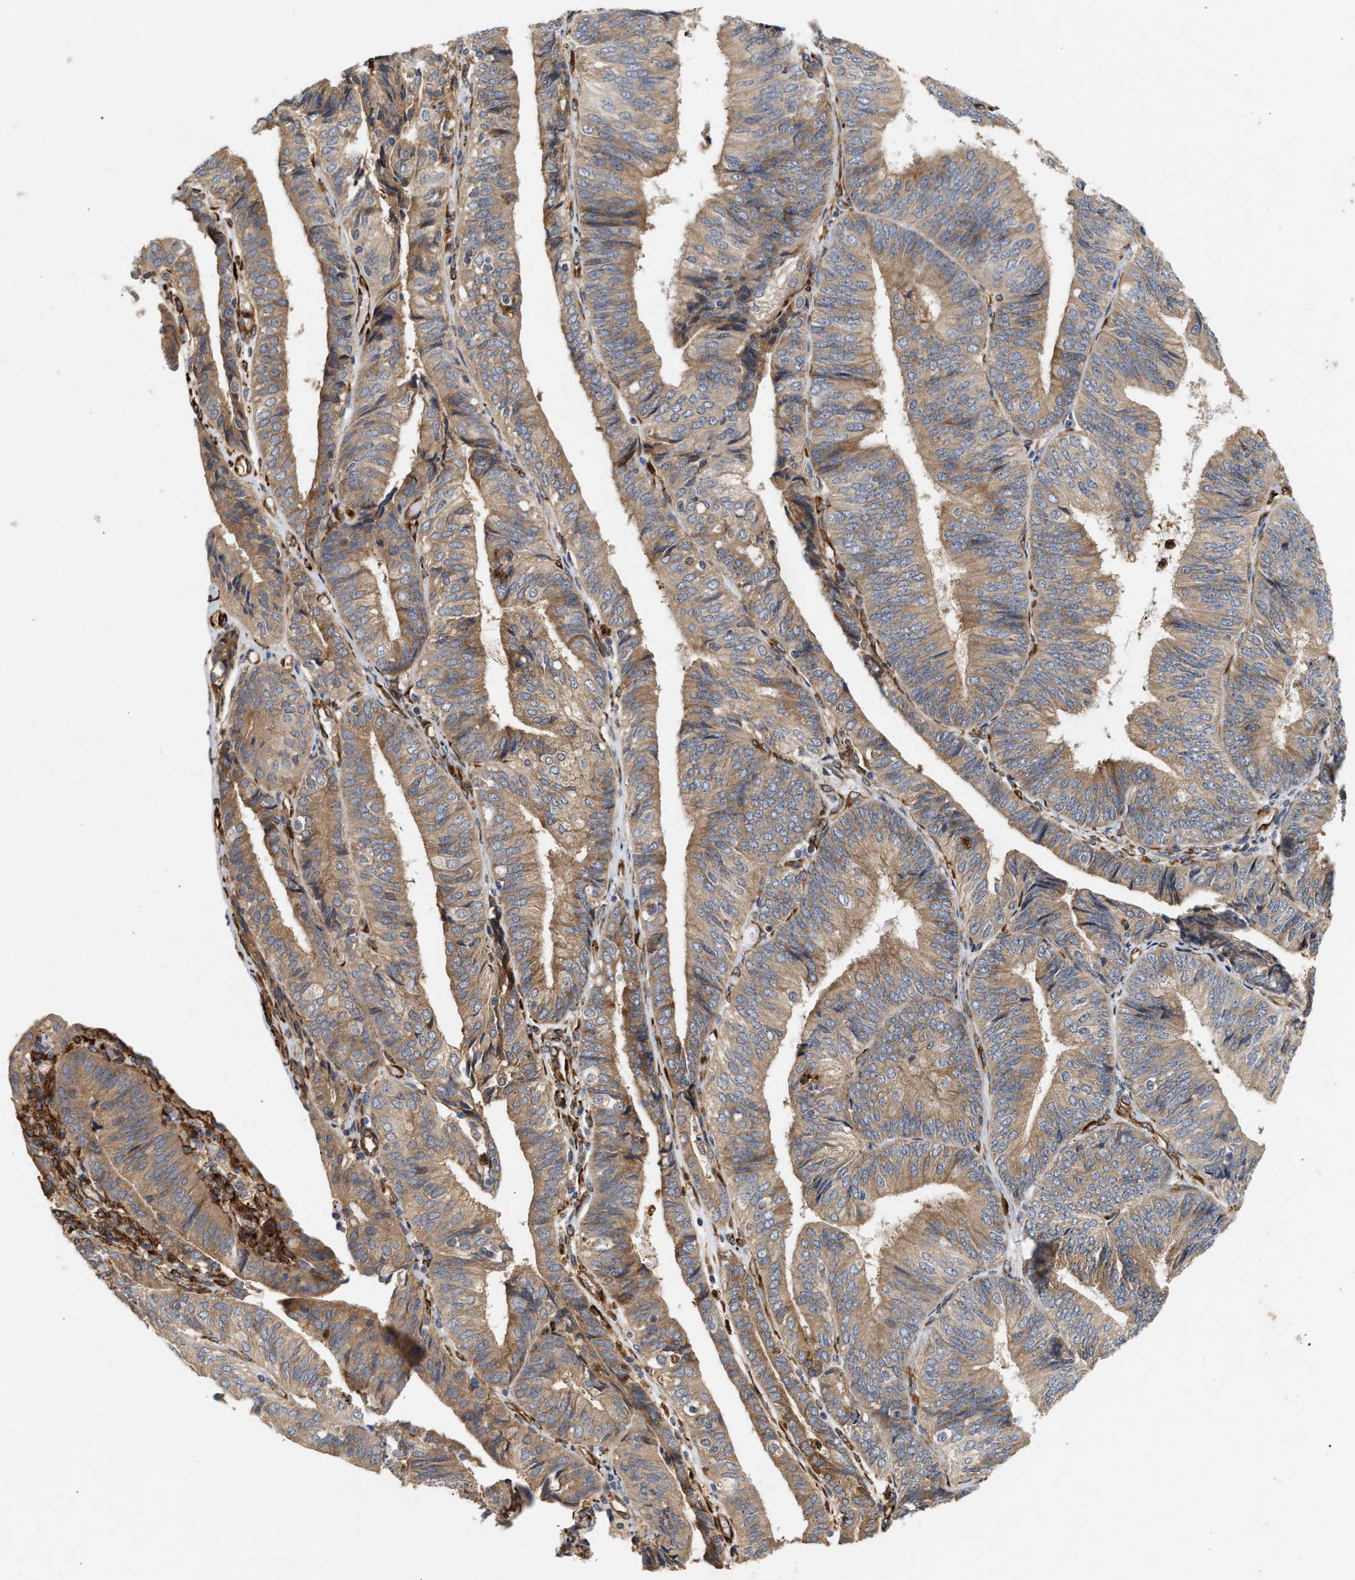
{"staining": {"intensity": "moderate", "quantity": ">75%", "location": "cytoplasmic/membranous"}, "tissue": "endometrial cancer", "cell_type": "Tumor cells", "image_type": "cancer", "snomed": [{"axis": "morphology", "description": "Adenocarcinoma, NOS"}, {"axis": "topography", "description": "Endometrium"}], "caption": "Approximately >75% of tumor cells in adenocarcinoma (endometrial) demonstrate moderate cytoplasmic/membranous protein staining as visualized by brown immunohistochemical staining.", "gene": "PLCD1", "patient": {"sex": "female", "age": 58}}